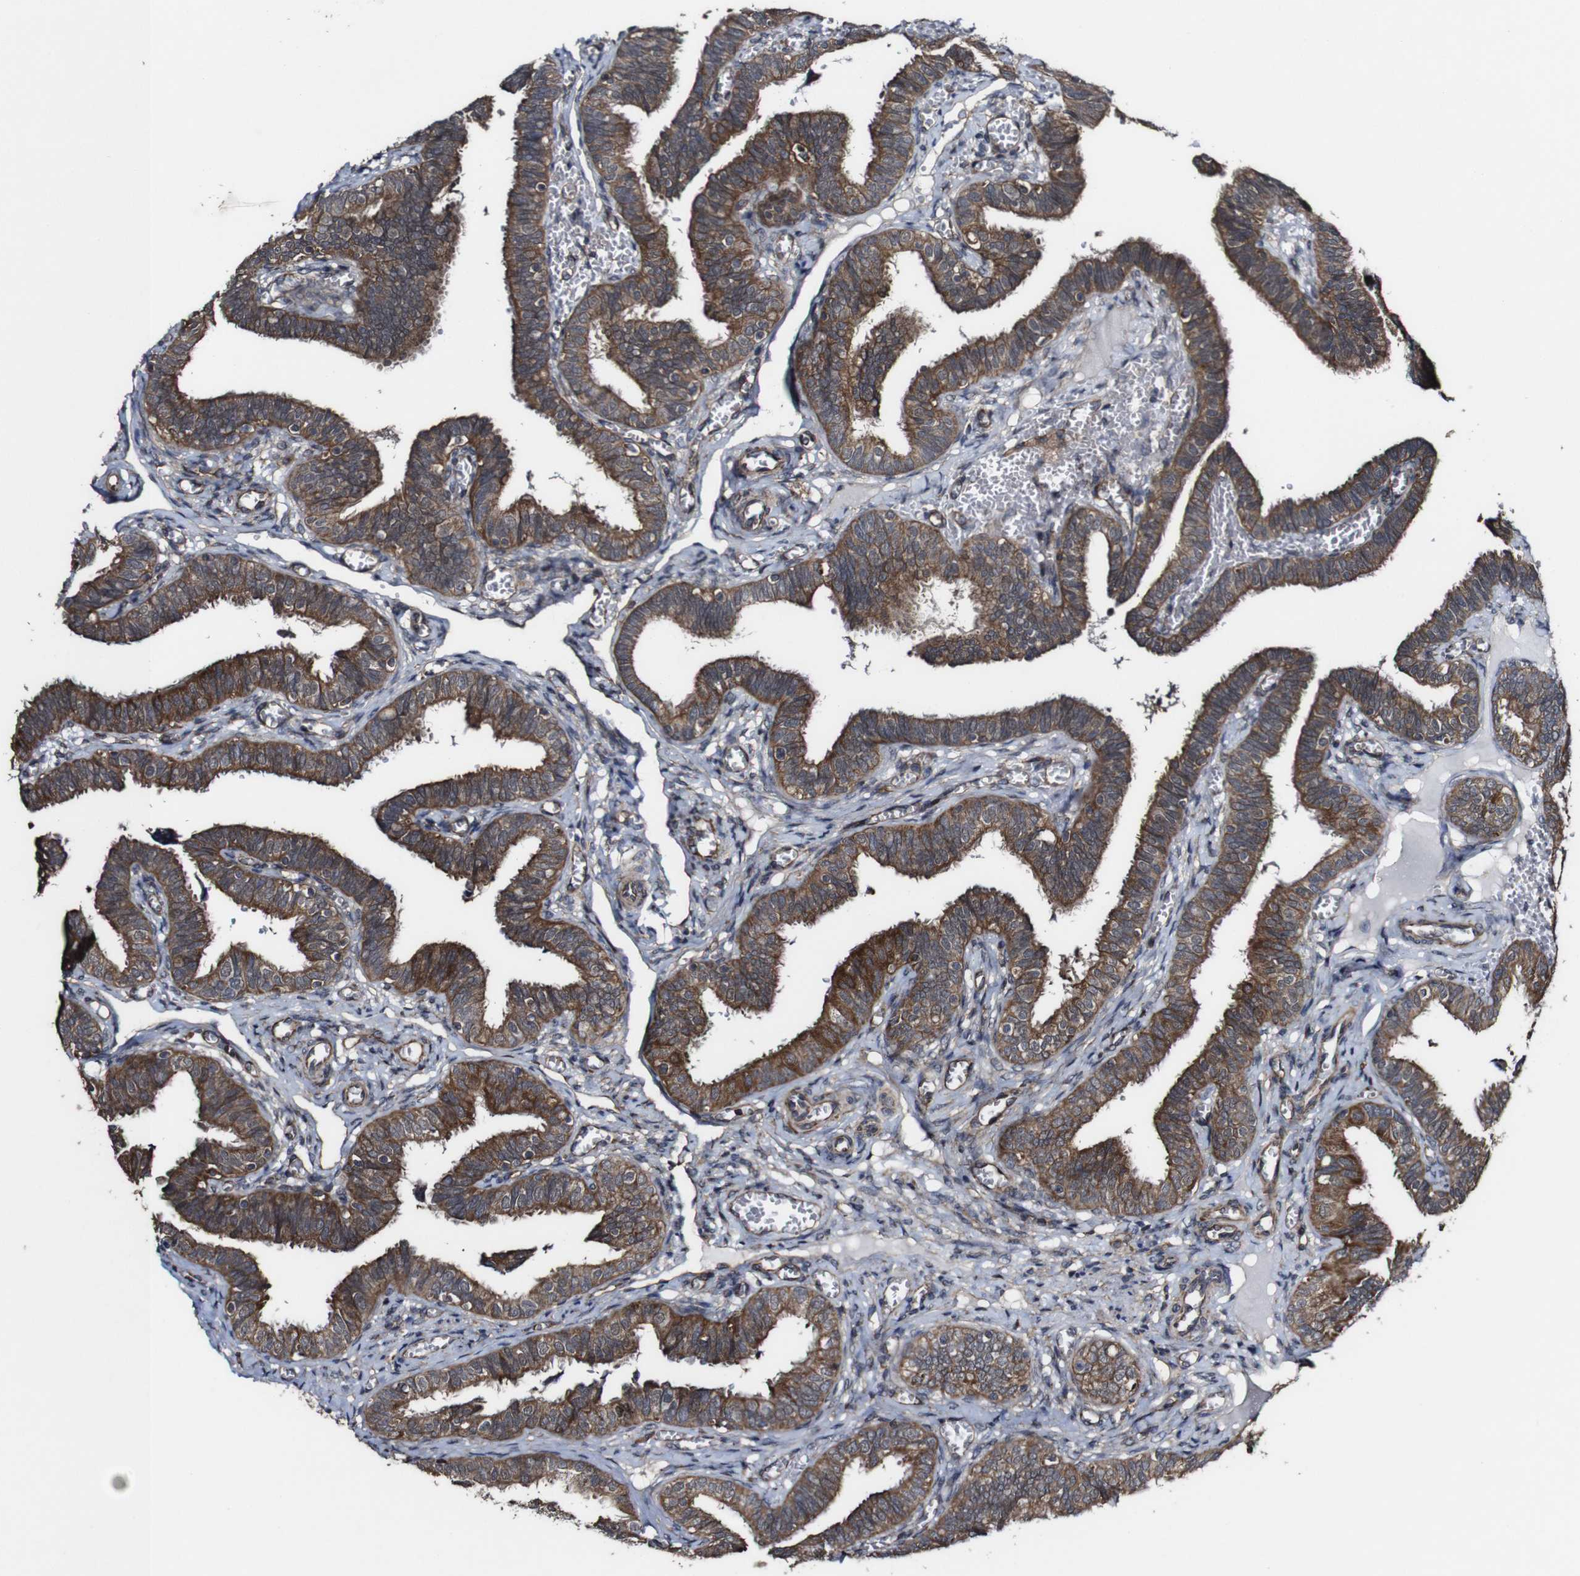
{"staining": {"intensity": "strong", "quantity": ">75%", "location": "cytoplasmic/membranous"}, "tissue": "fallopian tube", "cell_type": "Glandular cells", "image_type": "normal", "snomed": [{"axis": "morphology", "description": "Normal tissue, NOS"}, {"axis": "topography", "description": "Fallopian tube"}], "caption": "This is a photomicrograph of IHC staining of normal fallopian tube, which shows strong staining in the cytoplasmic/membranous of glandular cells.", "gene": "BTN3A3", "patient": {"sex": "female", "age": 46}}